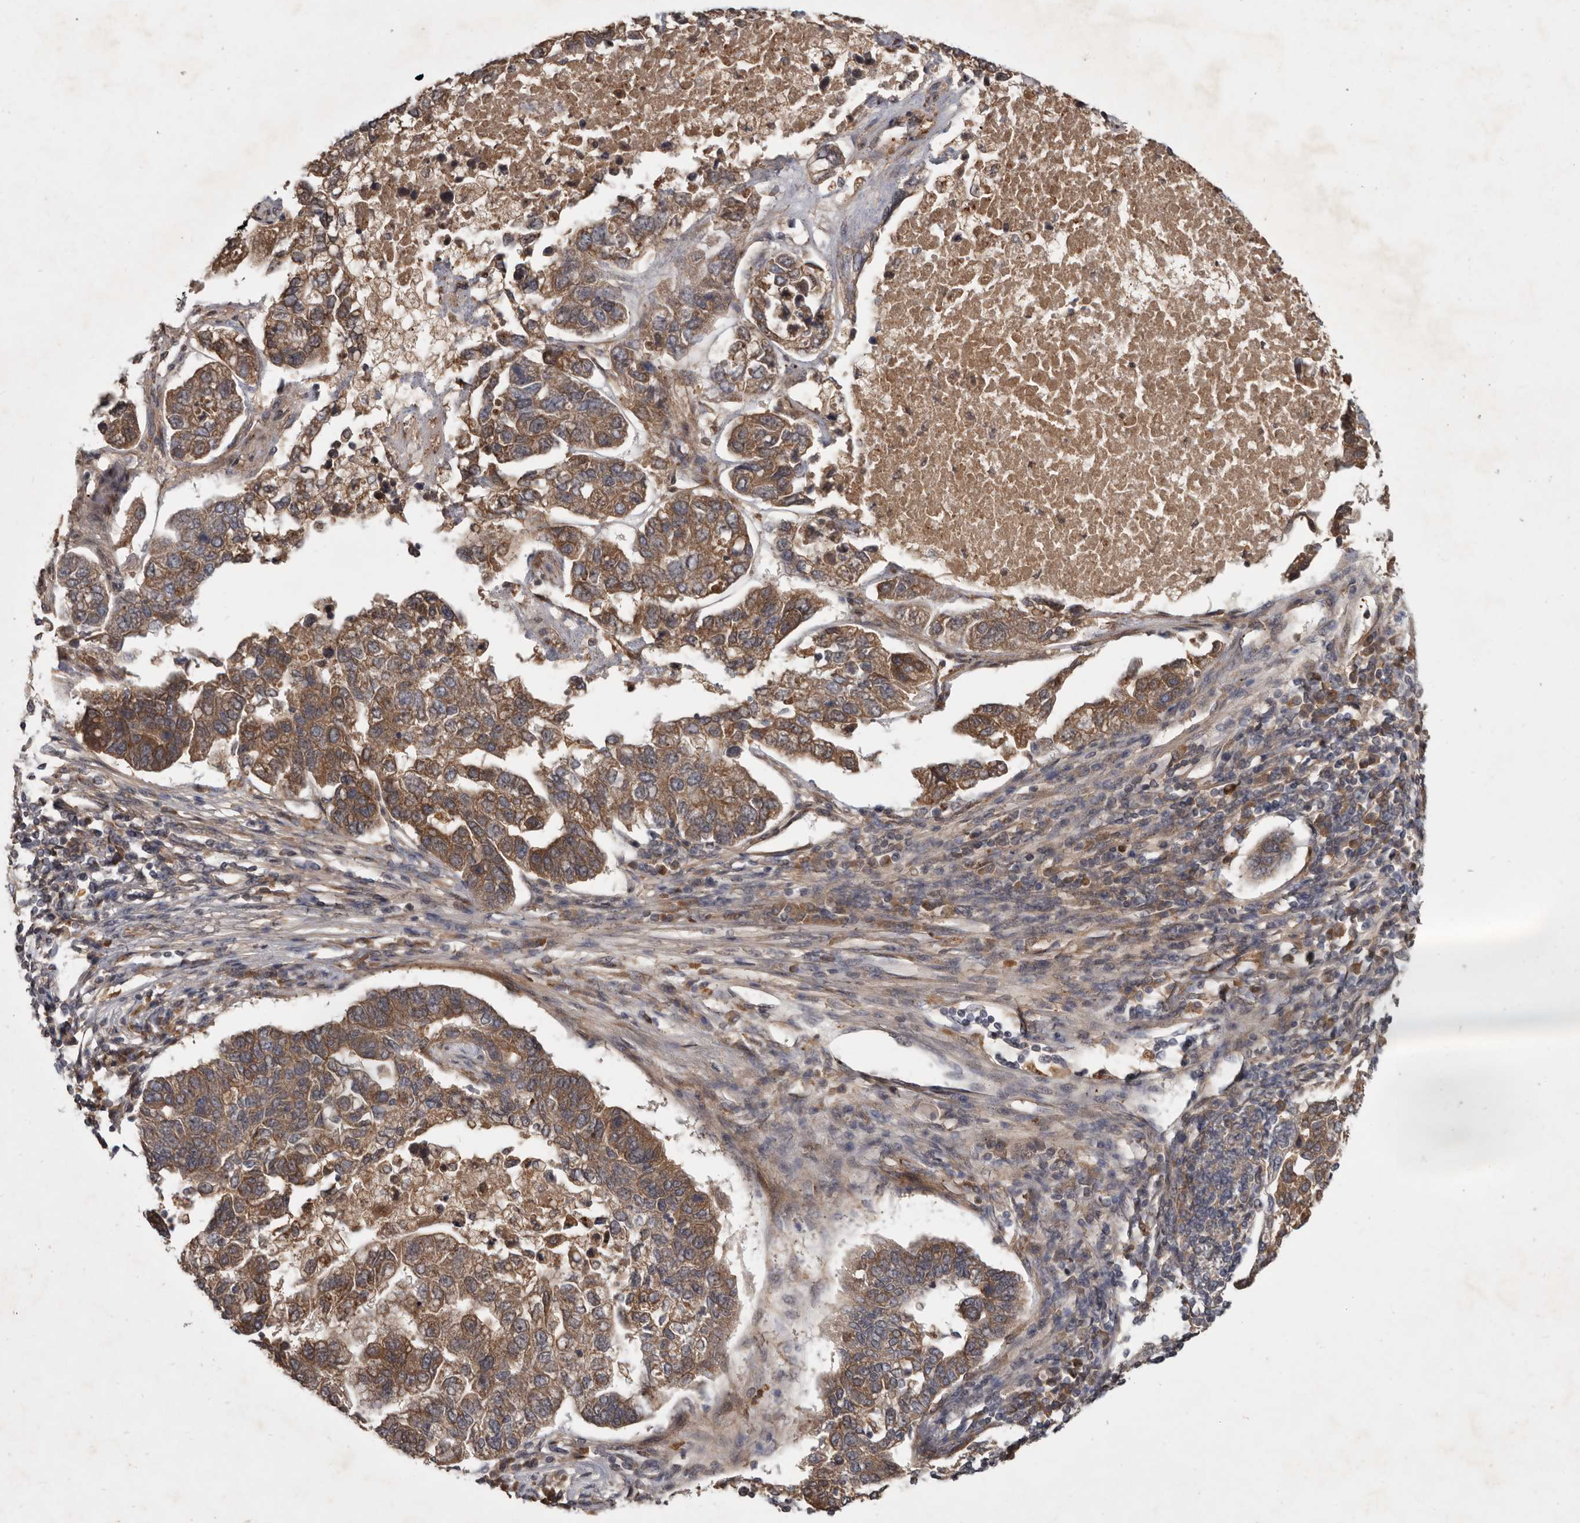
{"staining": {"intensity": "moderate", "quantity": ">75%", "location": "cytoplasmic/membranous"}, "tissue": "pancreatic cancer", "cell_type": "Tumor cells", "image_type": "cancer", "snomed": [{"axis": "morphology", "description": "Adenocarcinoma, NOS"}, {"axis": "topography", "description": "Pancreas"}], "caption": "This micrograph exhibits immunohistochemistry staining of human pancreatic adenocarcinoma, with medium moderate cytoplasmic/membranous staining in approximately >75% of tumor cells.", "gene": "DNAJC28", "patient": {"sex": "female", "age": 61}}